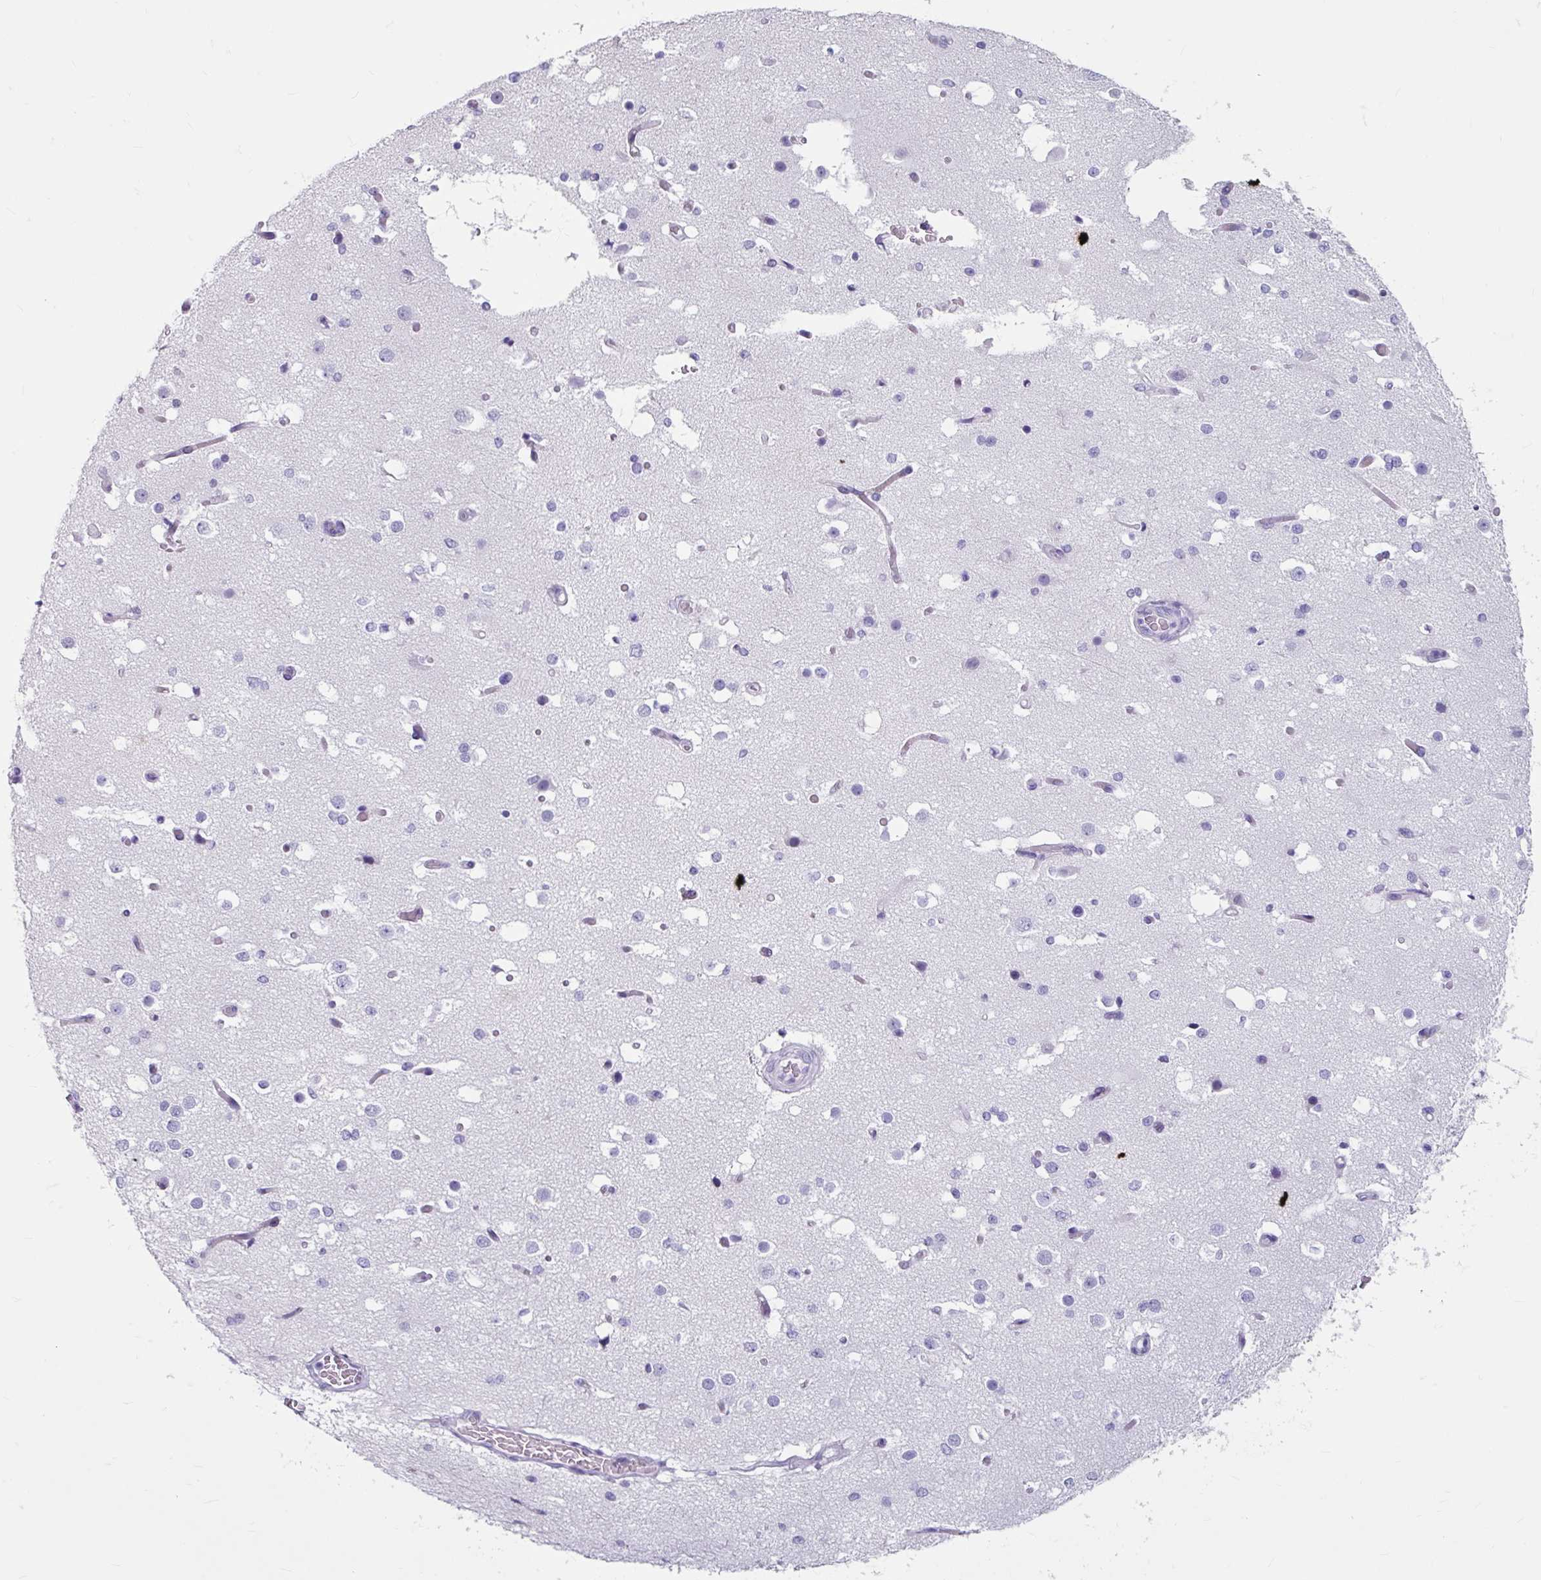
{"staining": {"intensity": "negative", "quantity": "none", "location": "none"}, "tissue": "cerebral cortex", "cell_type": "Endothelial cells", "image_type": "normal", "snomed": [{"axis": "morphology", "description": "Normal tissue, NOS"}, {"axis": "morphology", "description": "Inflammation, NOS"}, {"axis": "topography", "description": "Cerebral cortex"}], "caption": "DAB immunohistochemical staining of normal cerebral cortex shows no significant staining in endothelial cells.", "gene": "ANKRD1", "patient": {"sex": "male", "age": 6}}